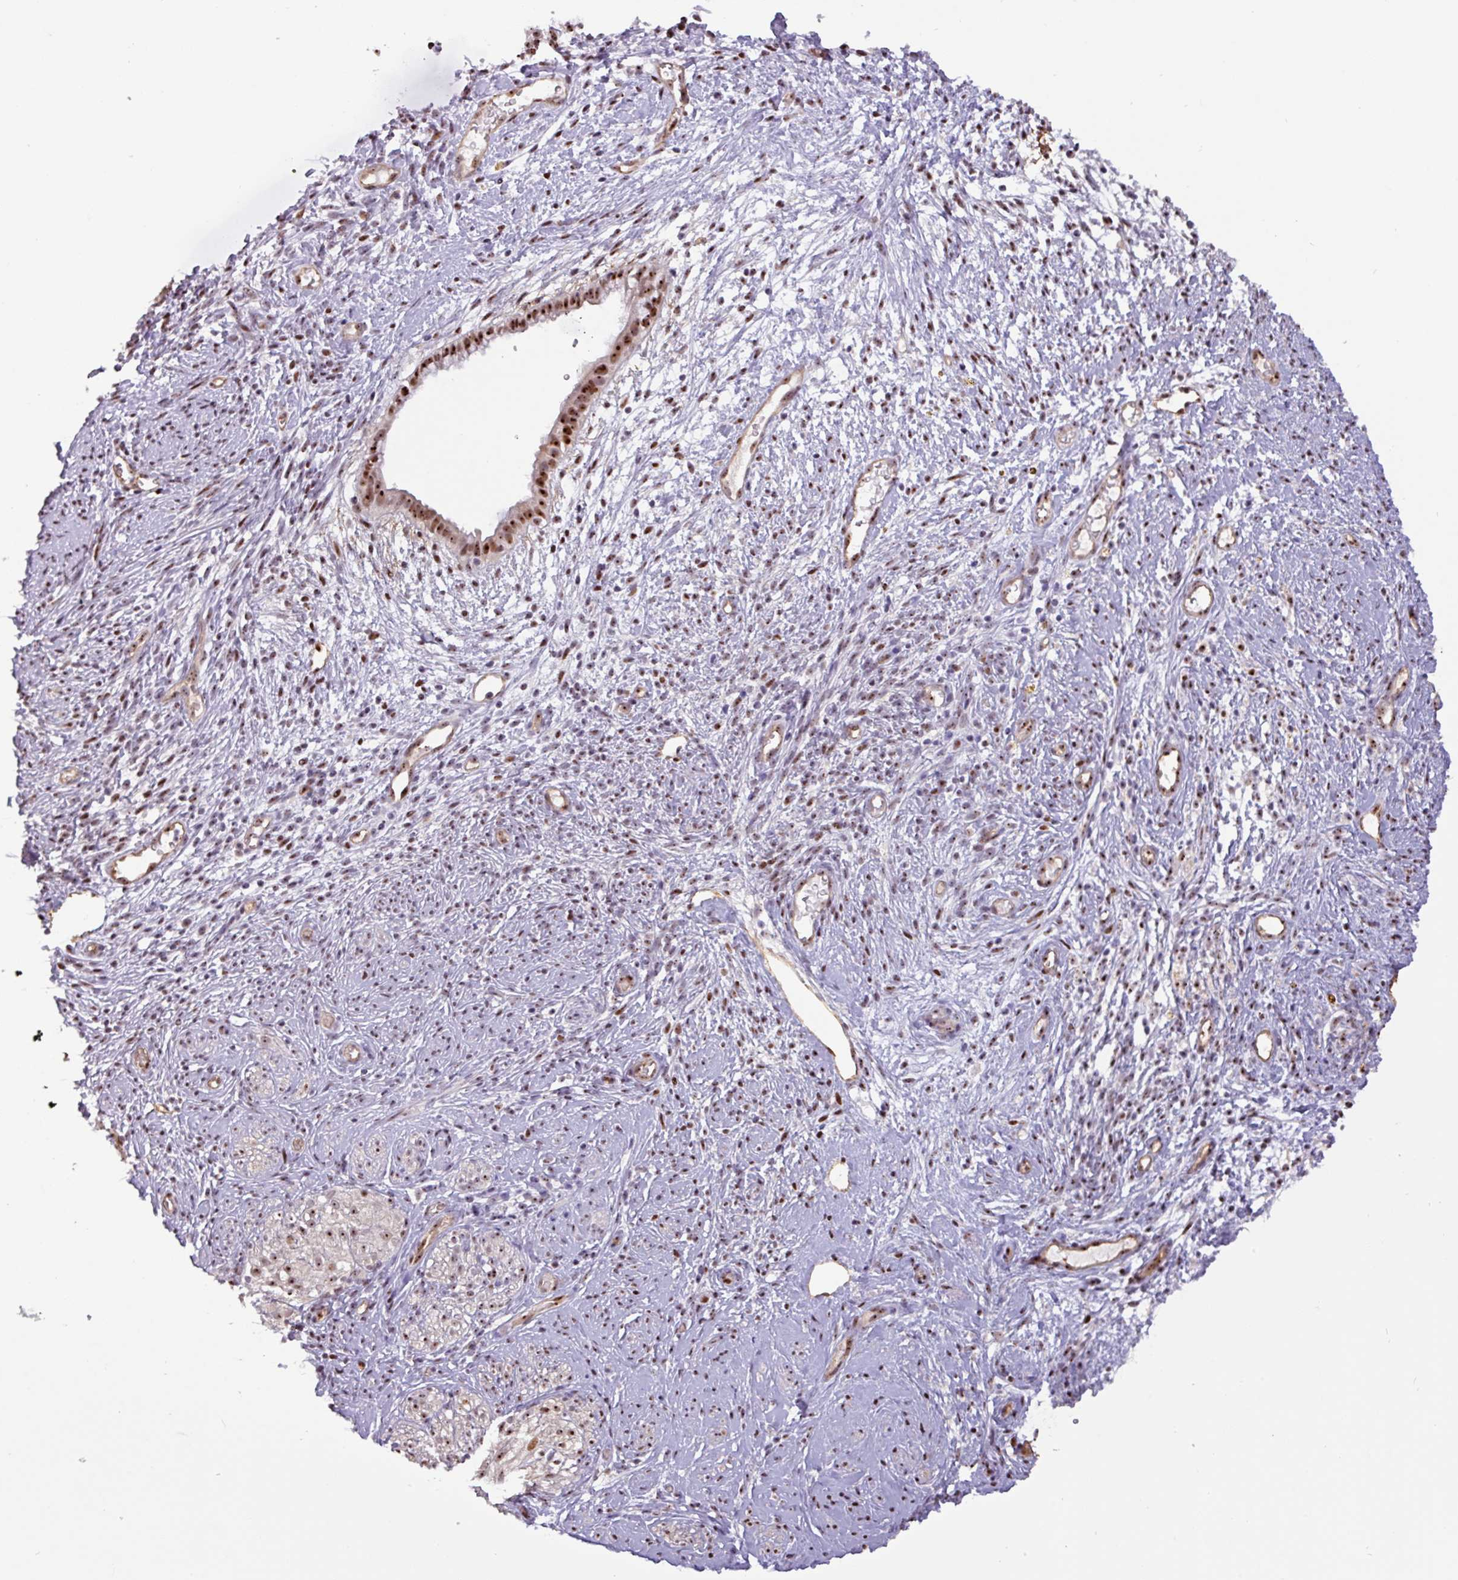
{"staining": {"intensity": "strong", "quantity": ">75%", "location": "nuclear"}, "tissue": "cervix", "cell_type": "Glandular cells", "image_type": "normal", "snomed": [{"axis": "morphology", "description": "Normal tissue, NOS"}, {"axis": "topography", "description": "Cervix"}], "caption": "About >75% of glandular cells in normal human cervix show strong nuclear protein positivity as visualized by brown immunohistochemical staining.", "gene": "RRN3", "patient": {"sex": "female", "age": 76}}